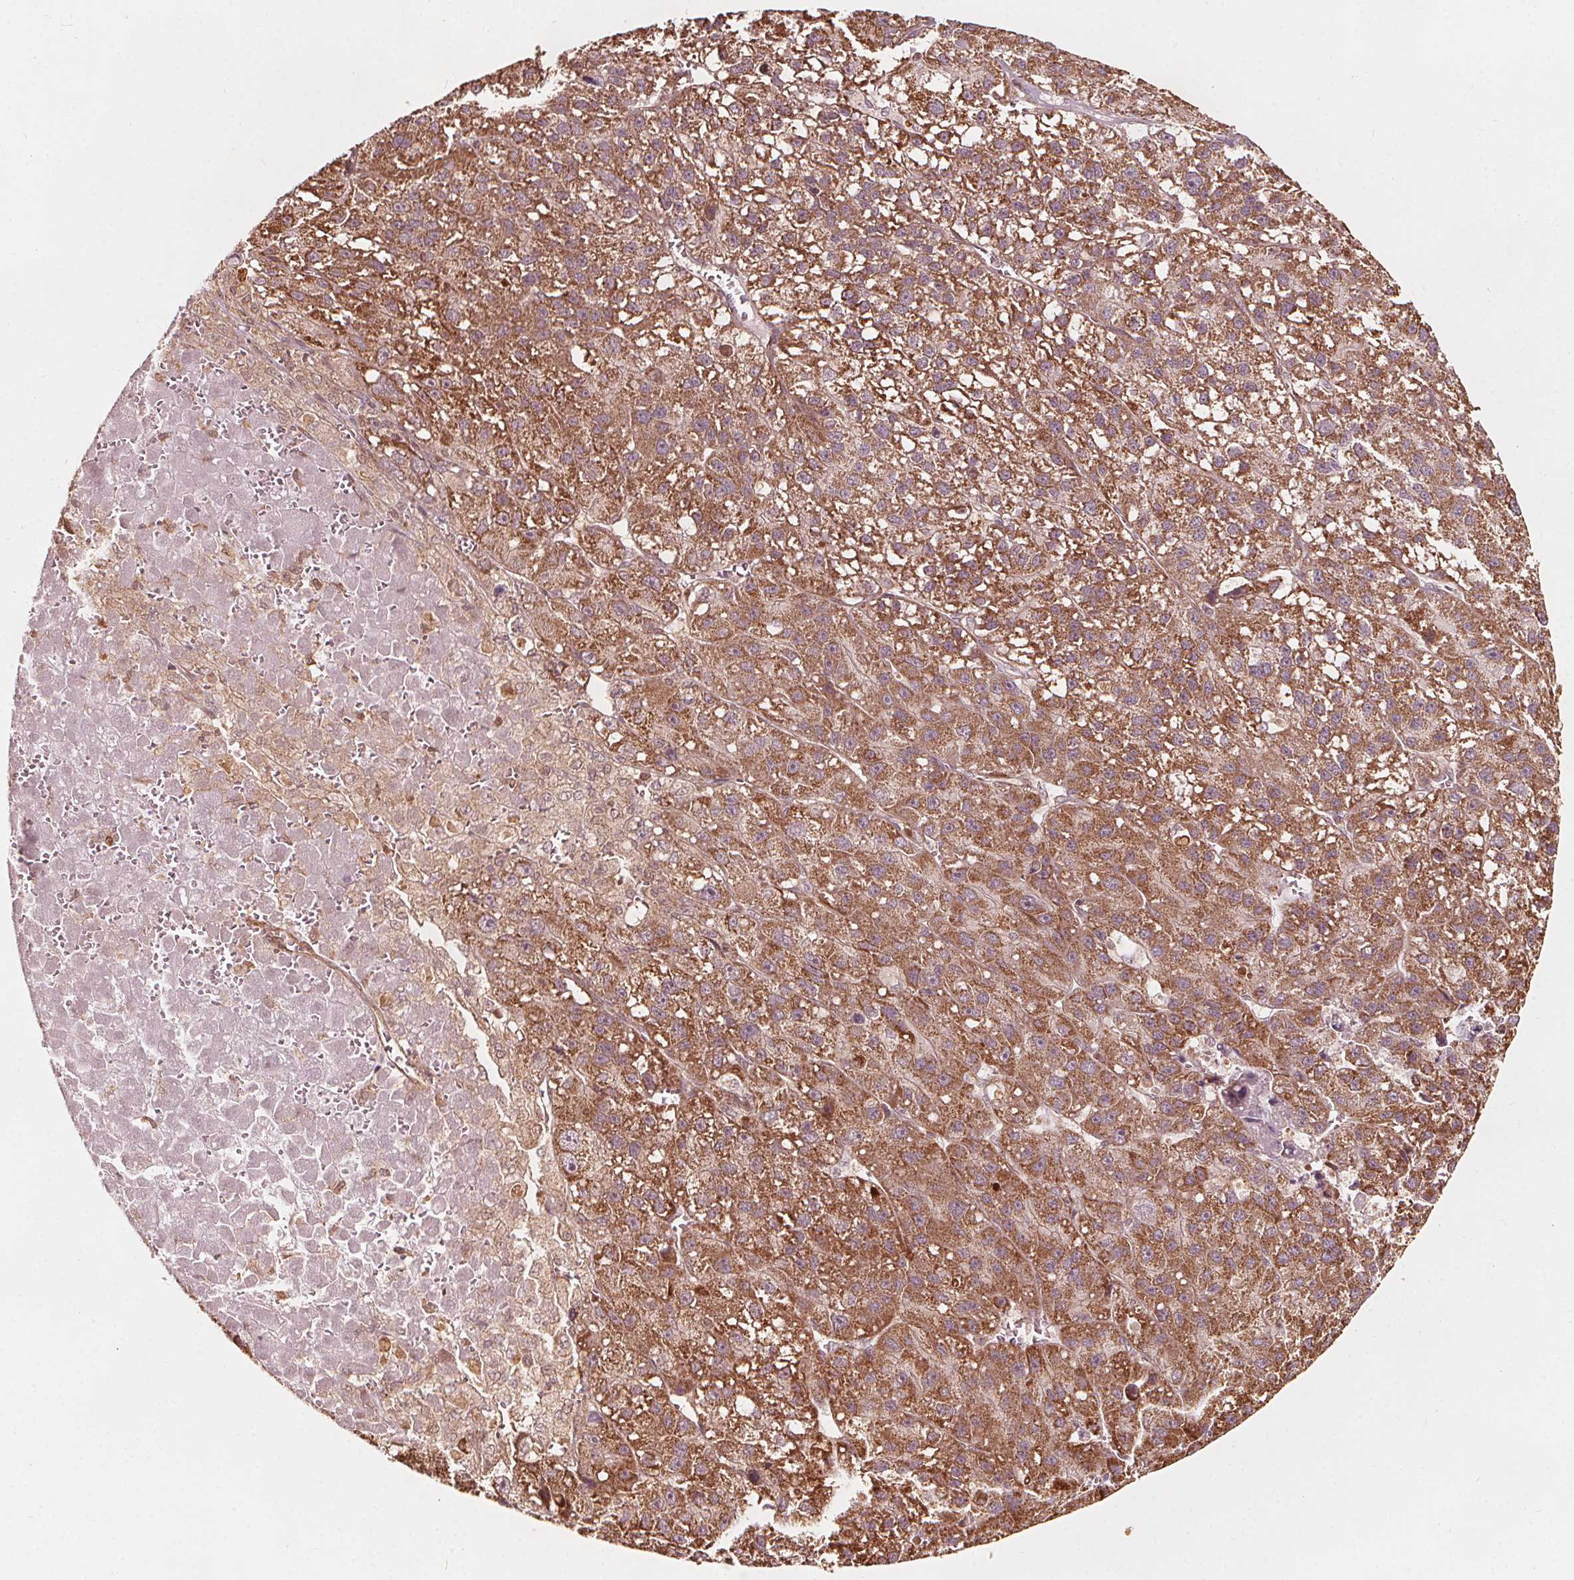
{"staining": {"intensity": "moderate", "quantity": ">75%", "location": "cytoplasmic/membranous"}, "tissue": "liver cancer", "cell_type": "Tumor cells", "image_type": "cancer", "snomed": [{"axis": "morphology", "description": "Carcinoma, Hepatocellular, NOS"}, {"axis": "topography", "description": "Liver"}], "caption": "High-power microscopy captured an IHC image of liver cancer, revealing moderate cytoplasmic/membranous staining in approximately >75% of tumor cells.", "gene": "AIP", "patient": {"sex": "female", "age": 70}}